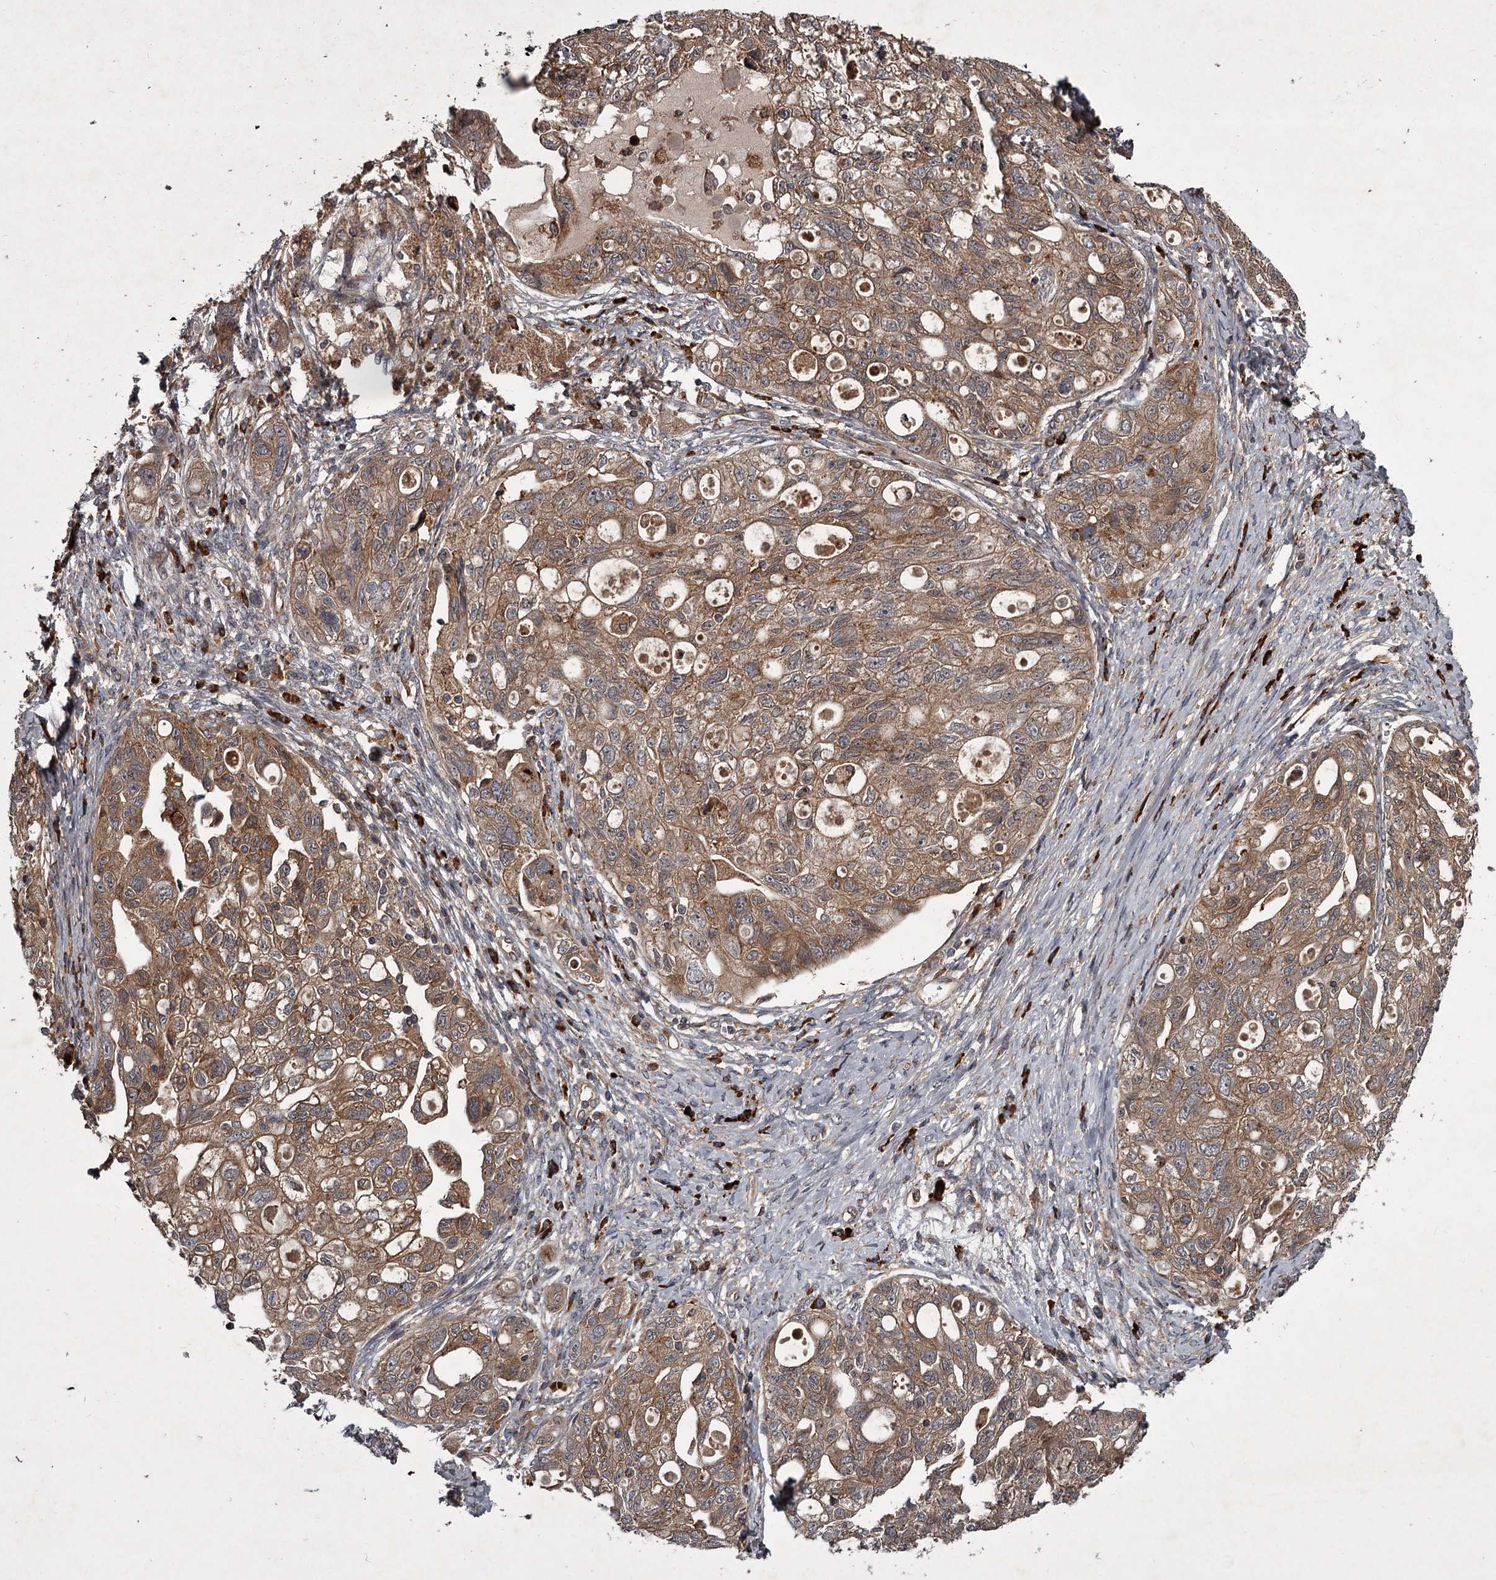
{"staining": {"intensity": "moderate", "quantity": ">75%", "location": "cytoplasmic/membranous"}, "tissue": "ovarian cancer", "cell_type": "Tumor cells", "image_type": "cancer", "snomed": [{"axis": "morphology", "description": "Carcinoma, NOS"}, {"axis": "morphology", "description": "Cystadenocarcinoma, serous, NOS"}, {"axis": "topography", "description": "Ovary"}], "caption": "Ovarian serous cystadenocarcinoma stained with immunohistochemistry (IHC) exhibits moderate cytoplasmic/membranous positivity in about >75% of tumor cells.", "gene": "UNC93B1", "patient": {"sex": "female", "age": 69}}